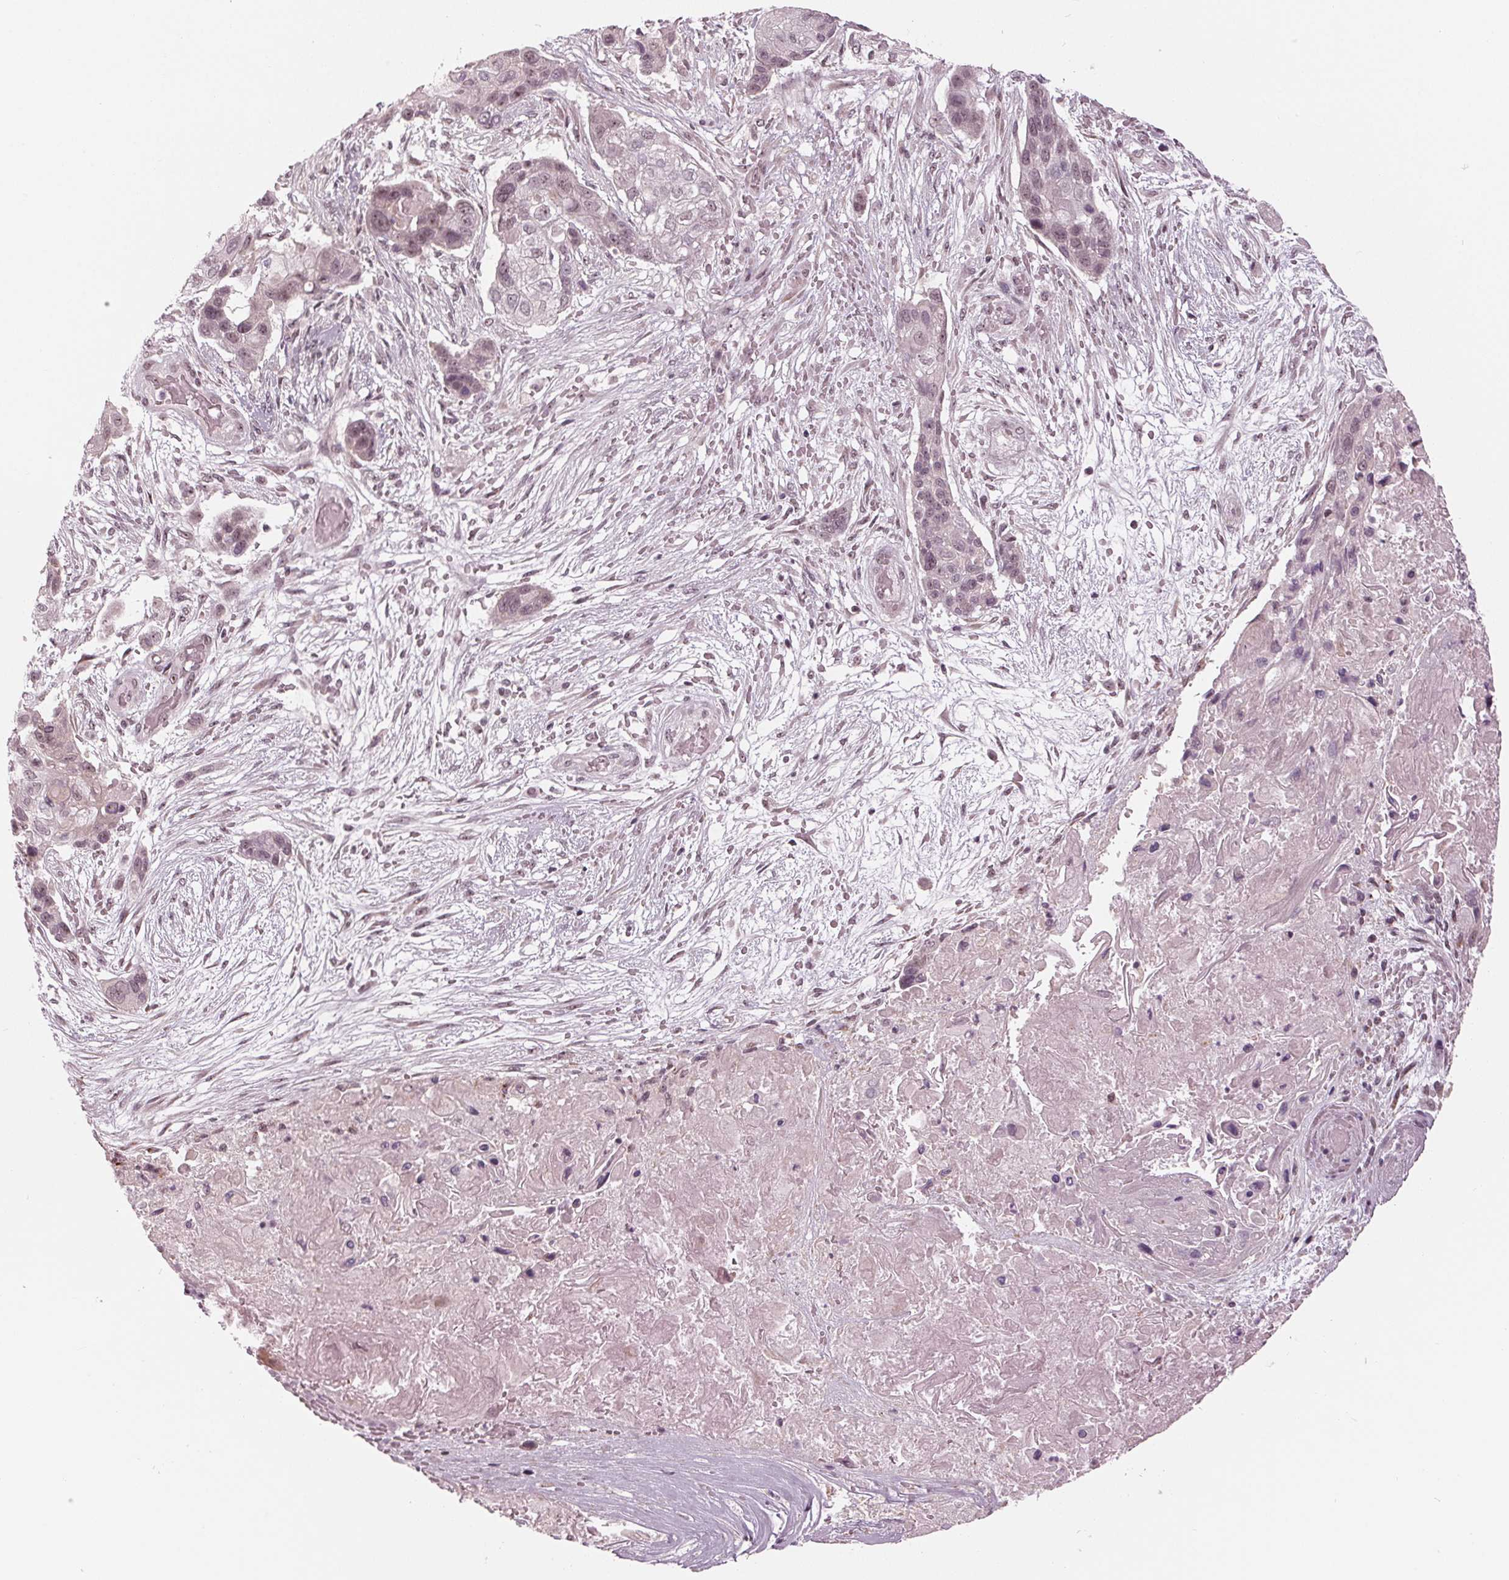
{"staining": {"intensity": "weak", "quantity": "25%-75%", "location": "nuclear"}, "tissue": "lung cancer", "cell_type": "Tumor cells", "image_type": "cancer", "snomed": [{"axis": "morphology", "description": "Squamous cell carcinoma, NOS"}, {"axis": "topography", "description": "Lung"}], "caption": "Brown immunohistochemical staining in lung cancer demonstrates weak nuclear expression in approximately 25%-75% of tumor cells.", "gene": "SLX4", "patient": {"sex": "male", "age": 69}}